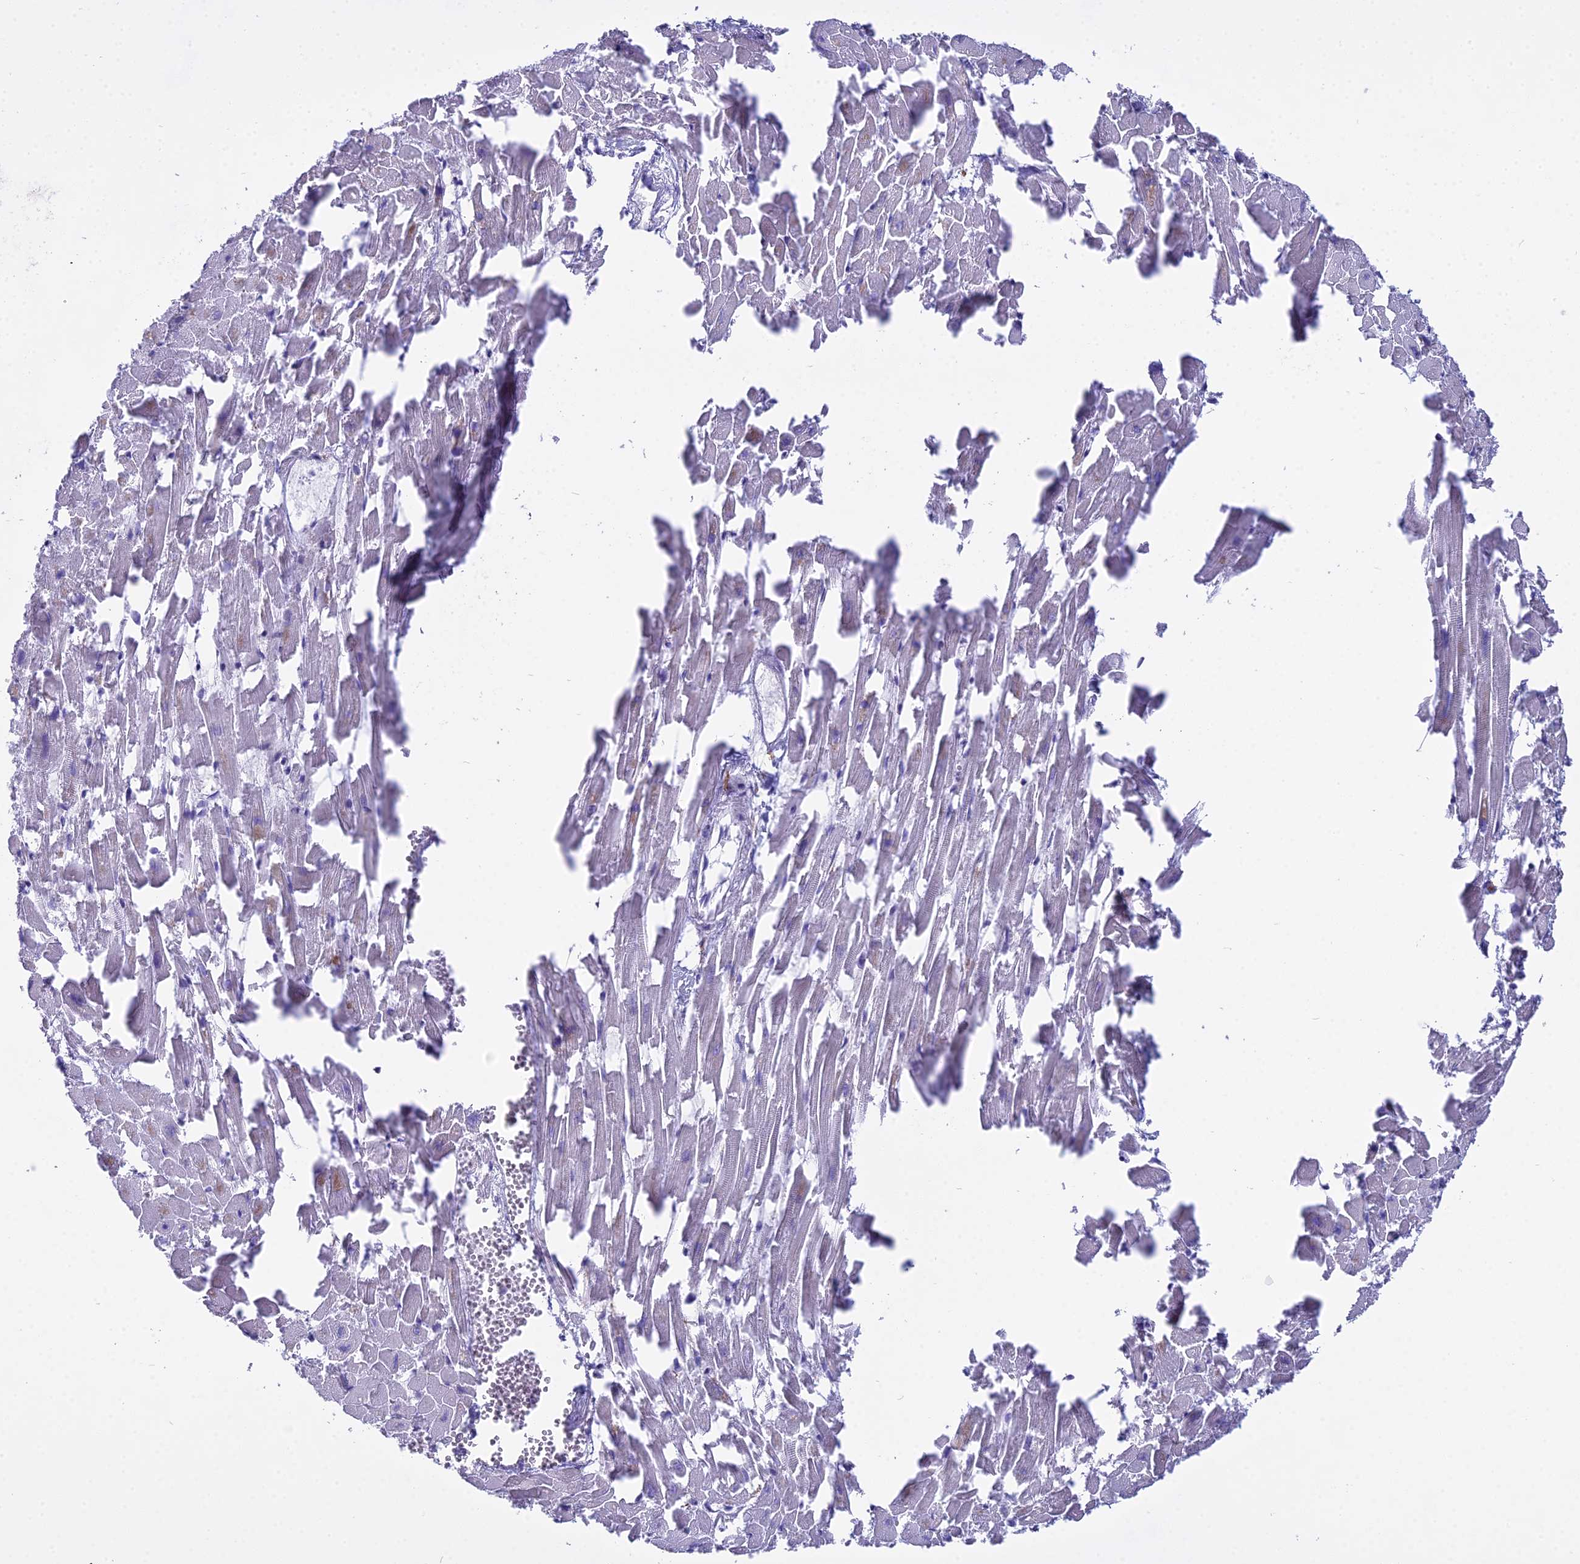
{"staining": {"intensity": "negative", "quantity": "none", "location": "none"}, "tissue": "heart muscle", "cell_type": "Cardiomyocytes", "image_type": "normal", "snomed": [{"axis": "morphology", "description": "Normal tissue, NOS"}, {"axis": "topography", "description": "Heart"}], "caption": "This micrograph is of unremarkable heart muscle stained with IHC to label a protein in brown with the nuclei are counter-stained blue. There is no expression in cardiomyocytes.", "gene": "MAP6", "patient": {"sex": "female", "age": 64}}